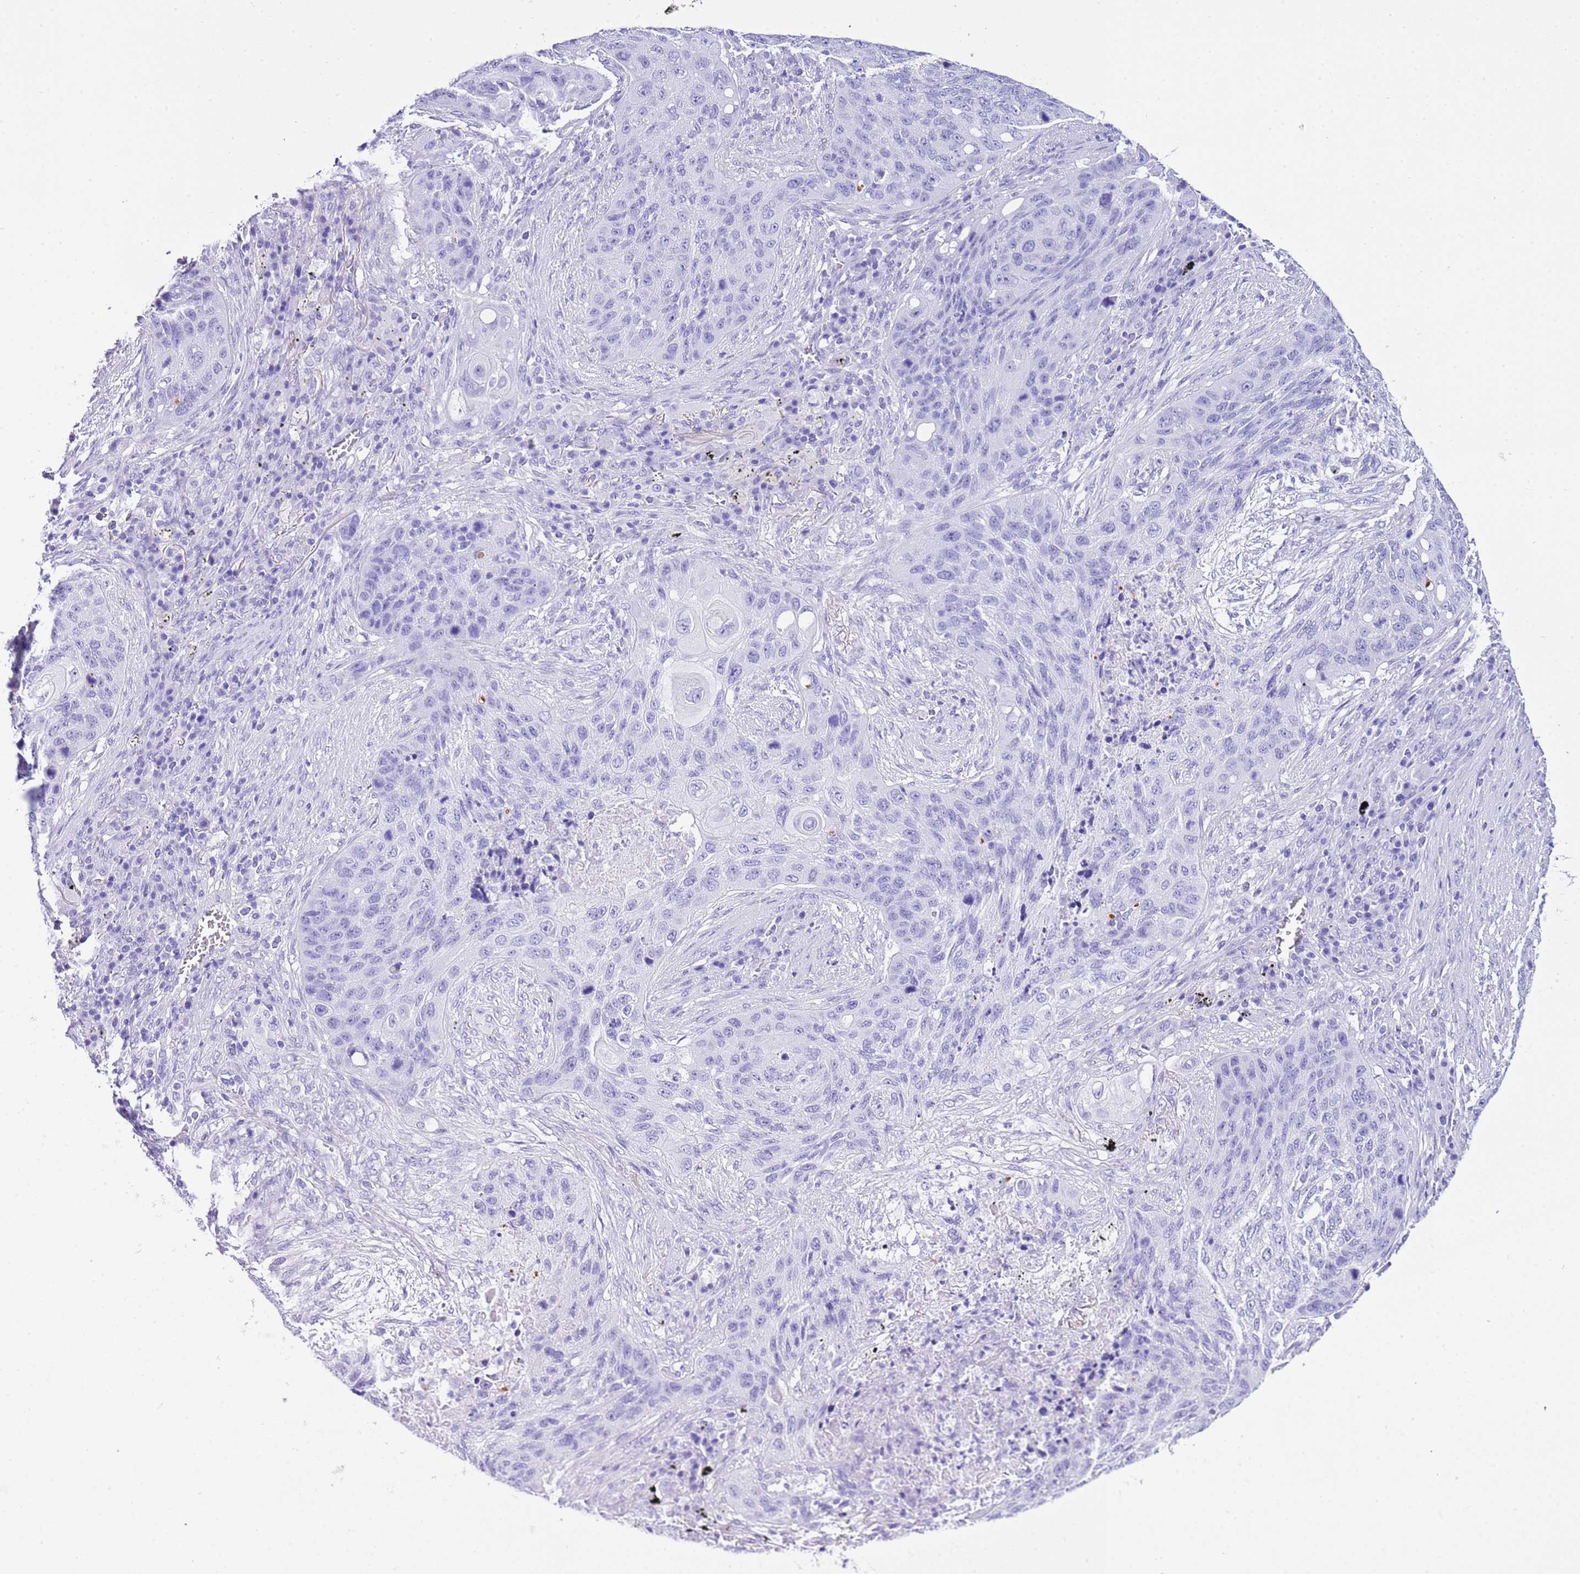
{"staining": {"intensity": "negative", "quantity": "none", "location": "none"}, "tissue": "lung cancer", "cell_type": "Tumor cells", "image_type": "cancer", "snomed": [{"axis": "morphology", "description": "Squamous cell carcinoma, NOS"}, {"axis": "topography", "description": "Lung"}], "caption": "Immunohistochemical staining of lung cancer reveals no significant positivity in tumor cells.", "gene": "KCNC1", "patient": {"sex": "female", "age": 63}}